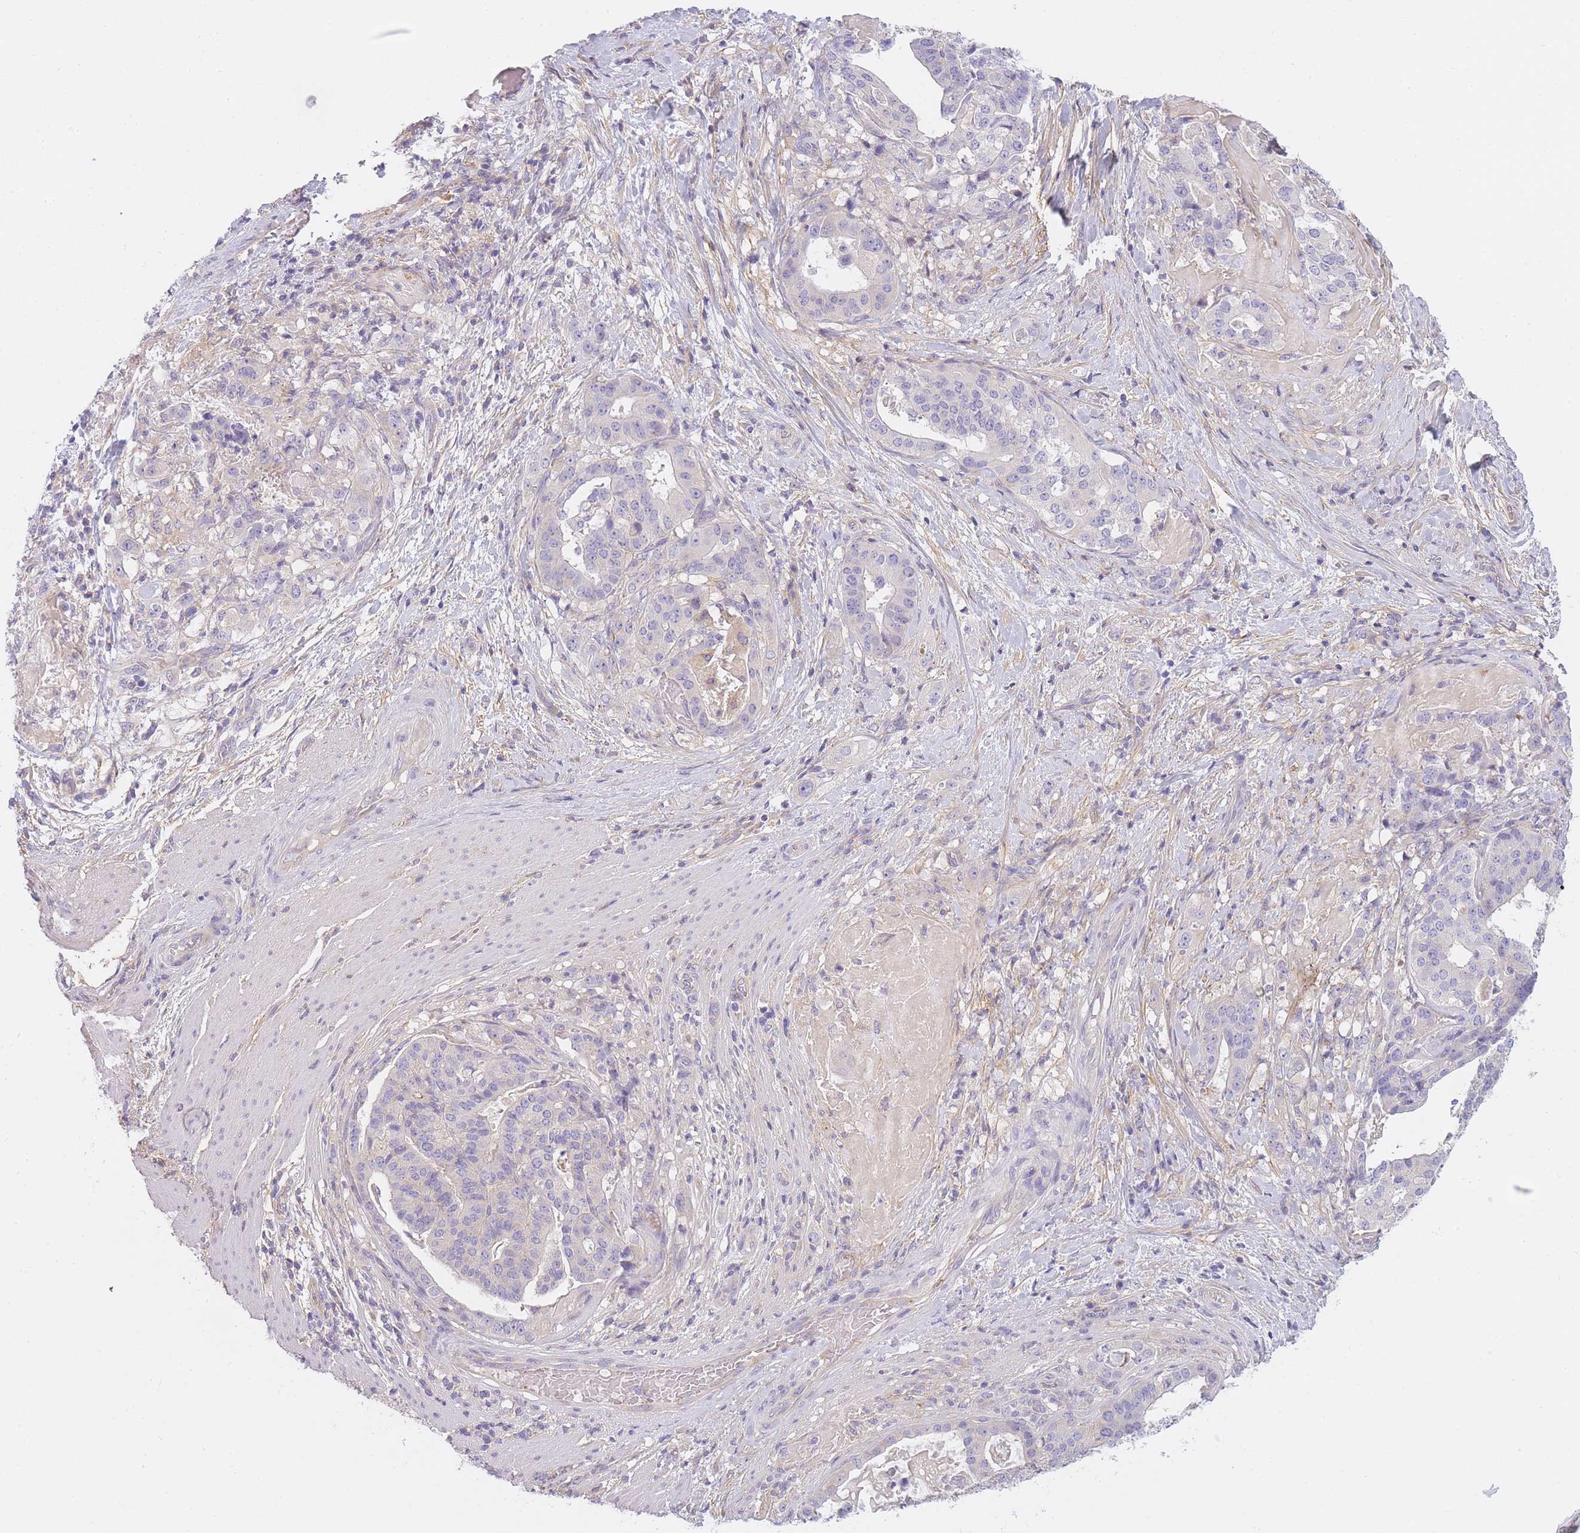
{"staining": {"intensity": "negative", "quantity": "none", "location": "none"}, "tissue": "stomach cancer", "cell_type": "Tumor cells", "image_type": "cancer", "snomed": [{"axis": "morphology", "description": "Adenocarcinoma, NOS"}, {"axis": "topography", "description": "Stomach"}], "caption": "Immunohistochemistry image of human stomach adenocarcinoma stained for a protein (brown), which displays no staining in tumor cells. (Brightfield microscopy of DAB immunohistochemistry (IHC) at high magnification).", "gene": "AP3M2", "patient": {"sex": "male", "age": 48}}